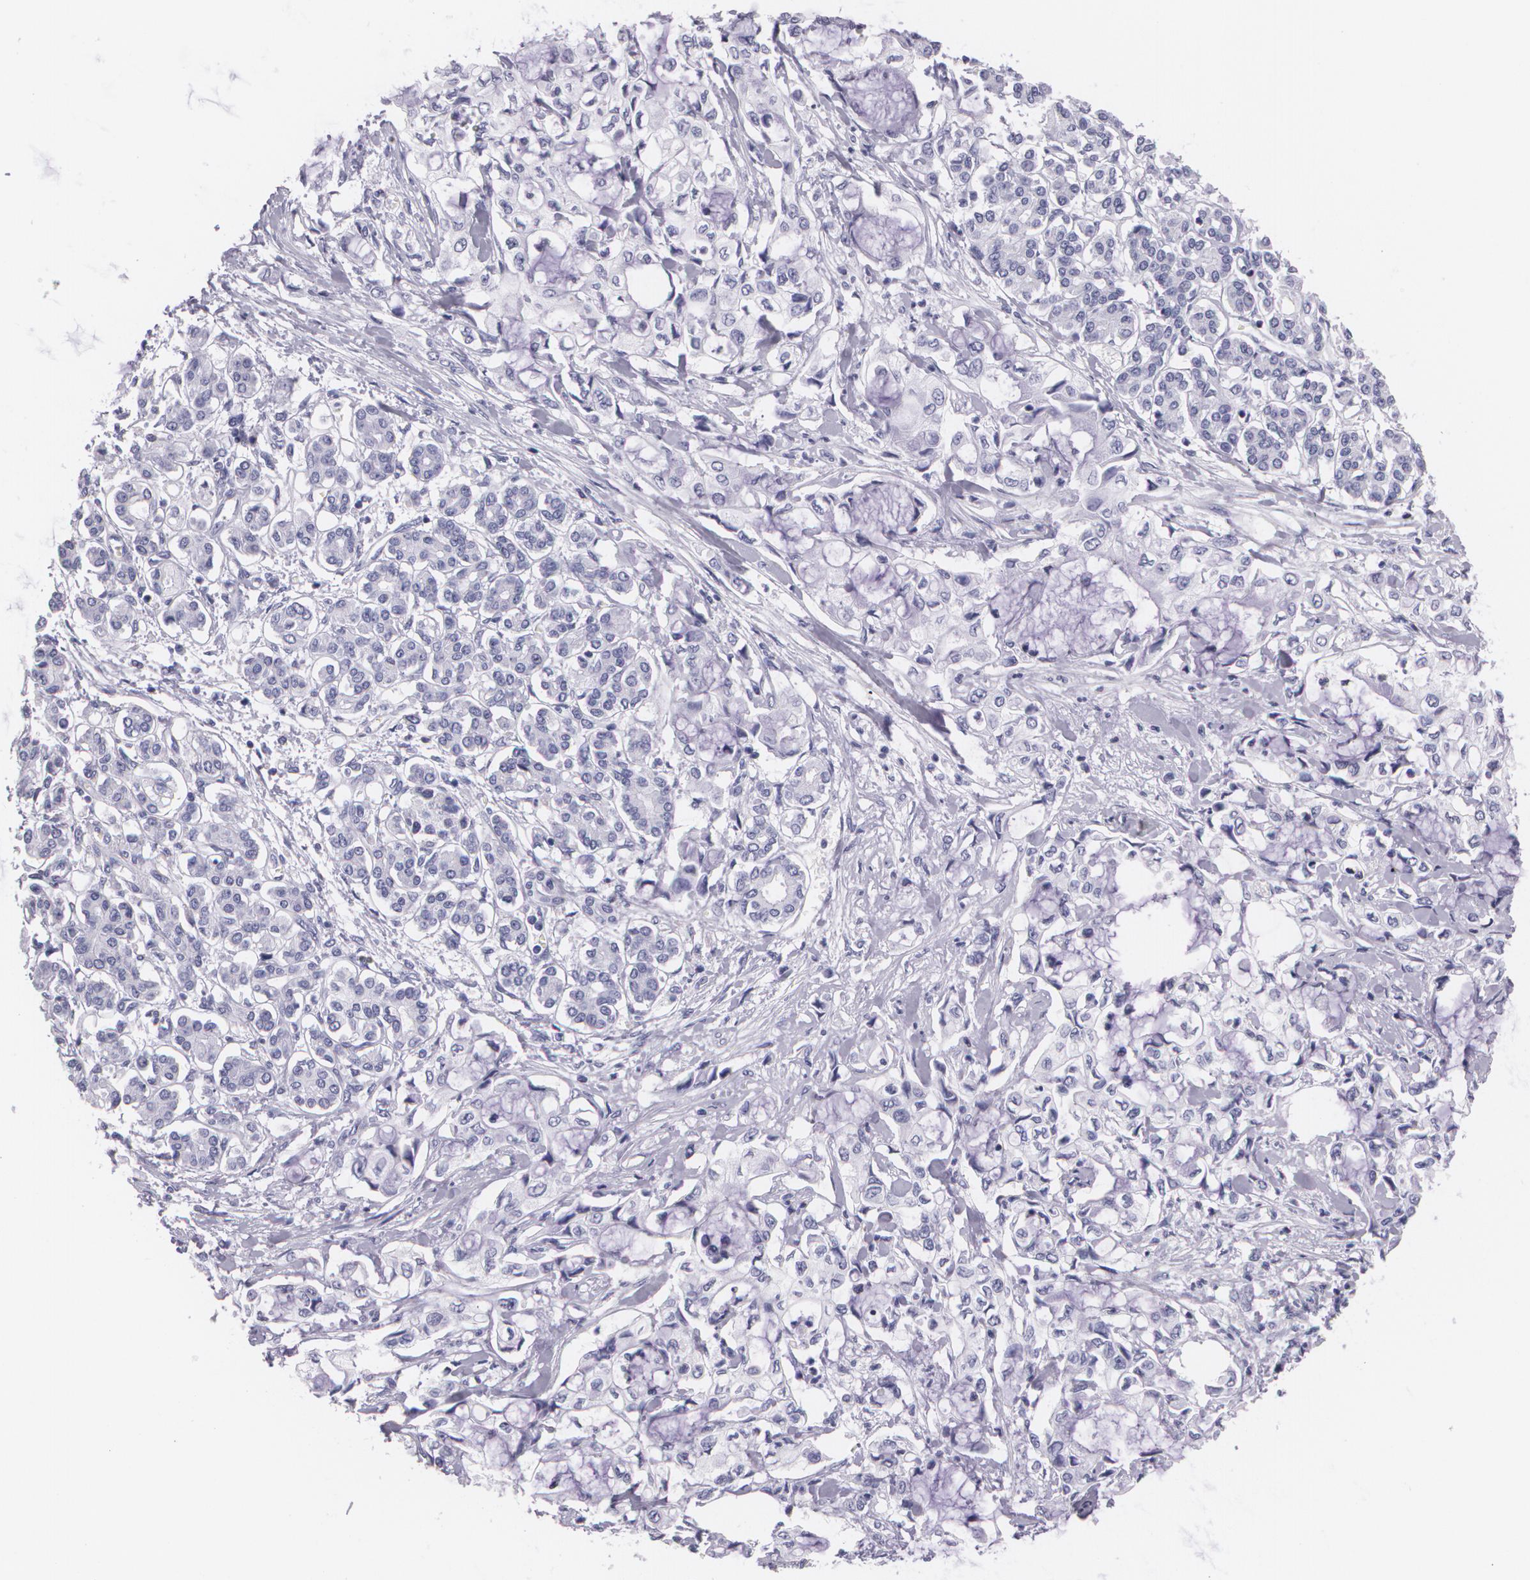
{"staining": {"intensity": "negative", "quantity": "none", "location": "none"}, "tissue": "pancreatic cancer", "cell_type": "Tumor cells", "image_type": "cancer", "snomed": [{"axis": "morphology", "description": "Adenocarcinoma, NOS"}, {"axis": "topography", "description": "Pancreas"}], "caption": "IHC micrograph of adenocarcinoma (pancreatic) stained for a protein (brown), which exhibits no staining in tumor cells.", "gene": "DLG4", "patient": {"sex": "female", "age": 70}}